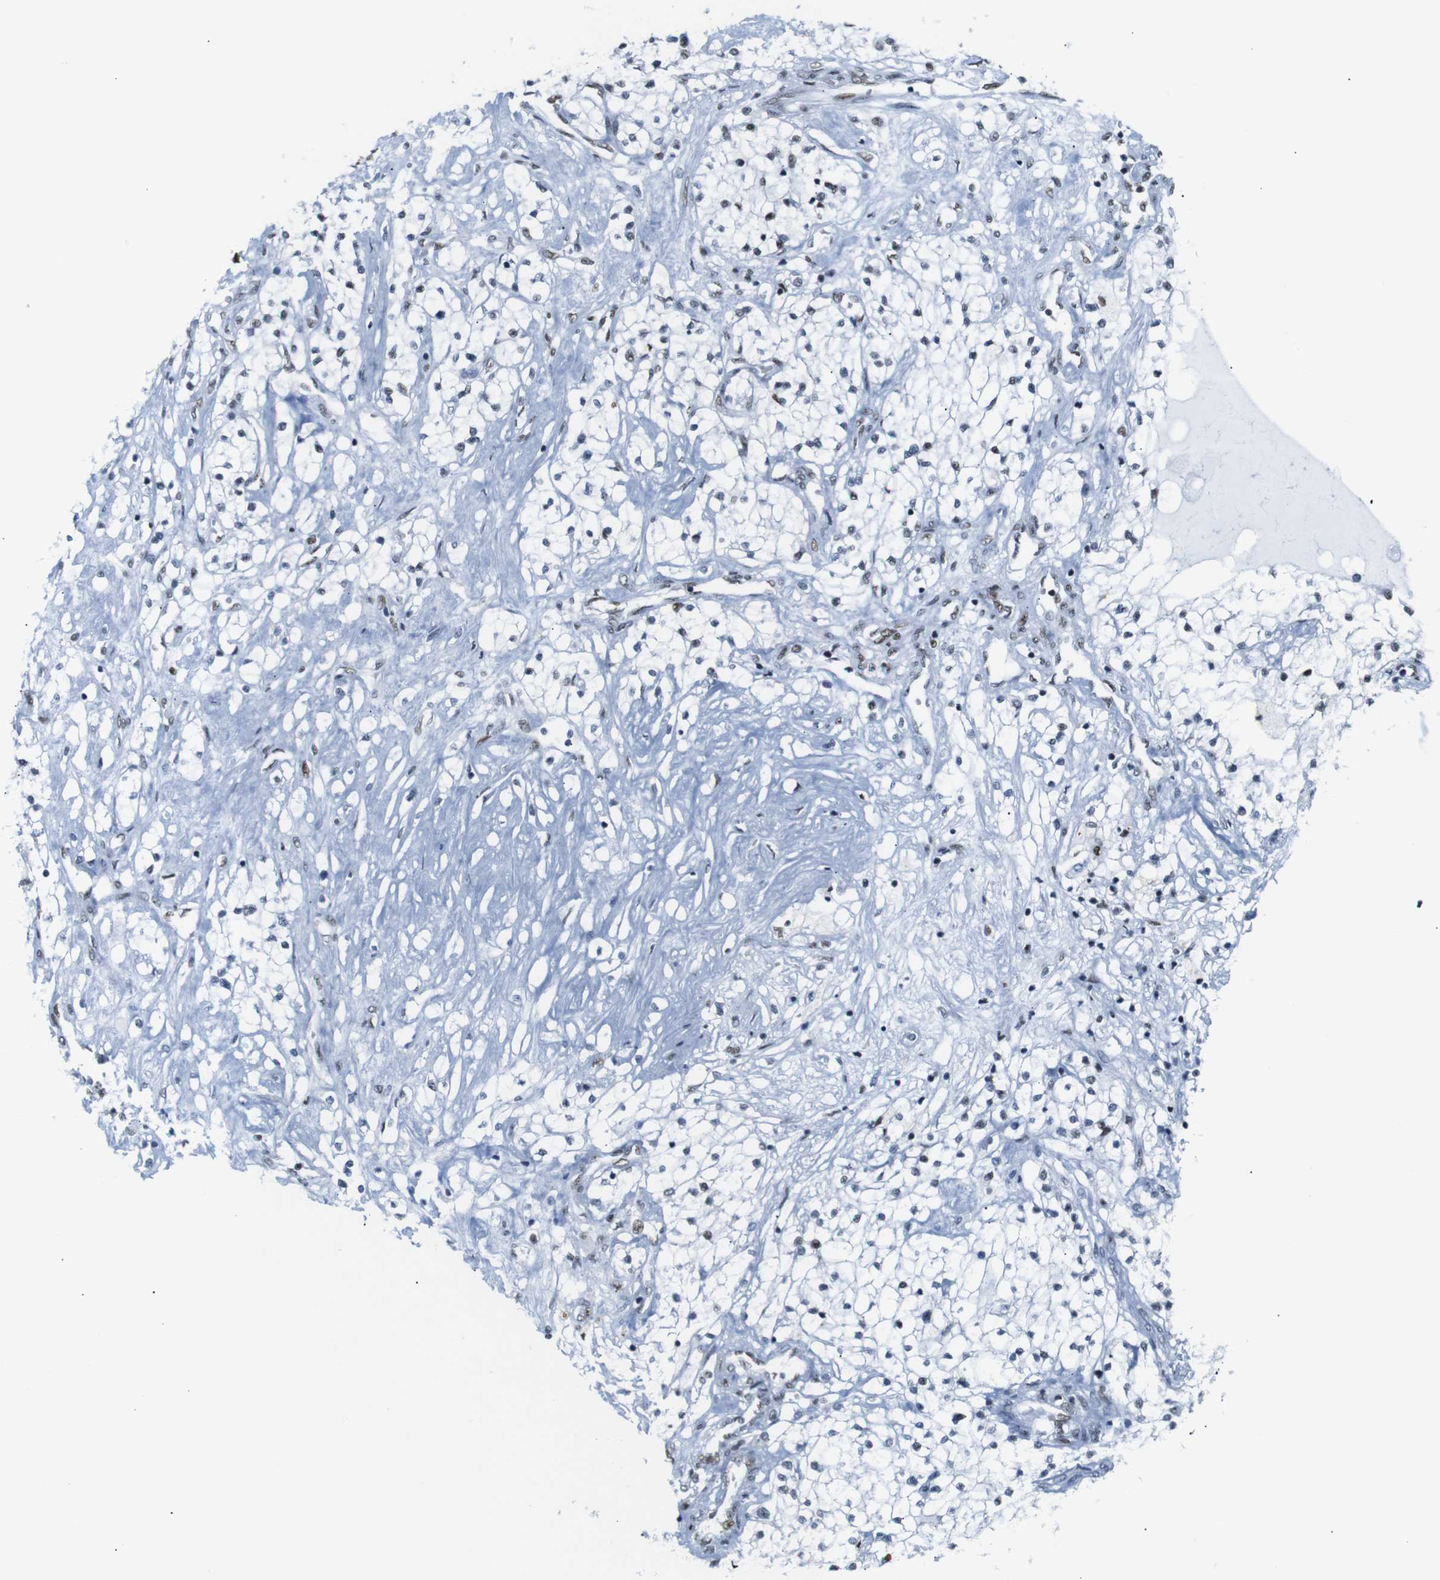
{"staining": {"intensity": "moderate", "quantity": "<25%", "location": "nuclear"}, "tissue": "renal cancer", "cell_type": "Tumor cells", "image_type": "cancer", "snomed": [{"axis": "morphology", "description": "Adenocarcinoma, NOS"}, {"axis": "topography", "description": "Kidney"}], "caption": "IHC of adenocarcinoma (renal) shows low levels of moderate nuclear expression in approximately <25% of tumor cells.", "gene": "TRA2B", "patient": {"sex": "male", "age": 68}}